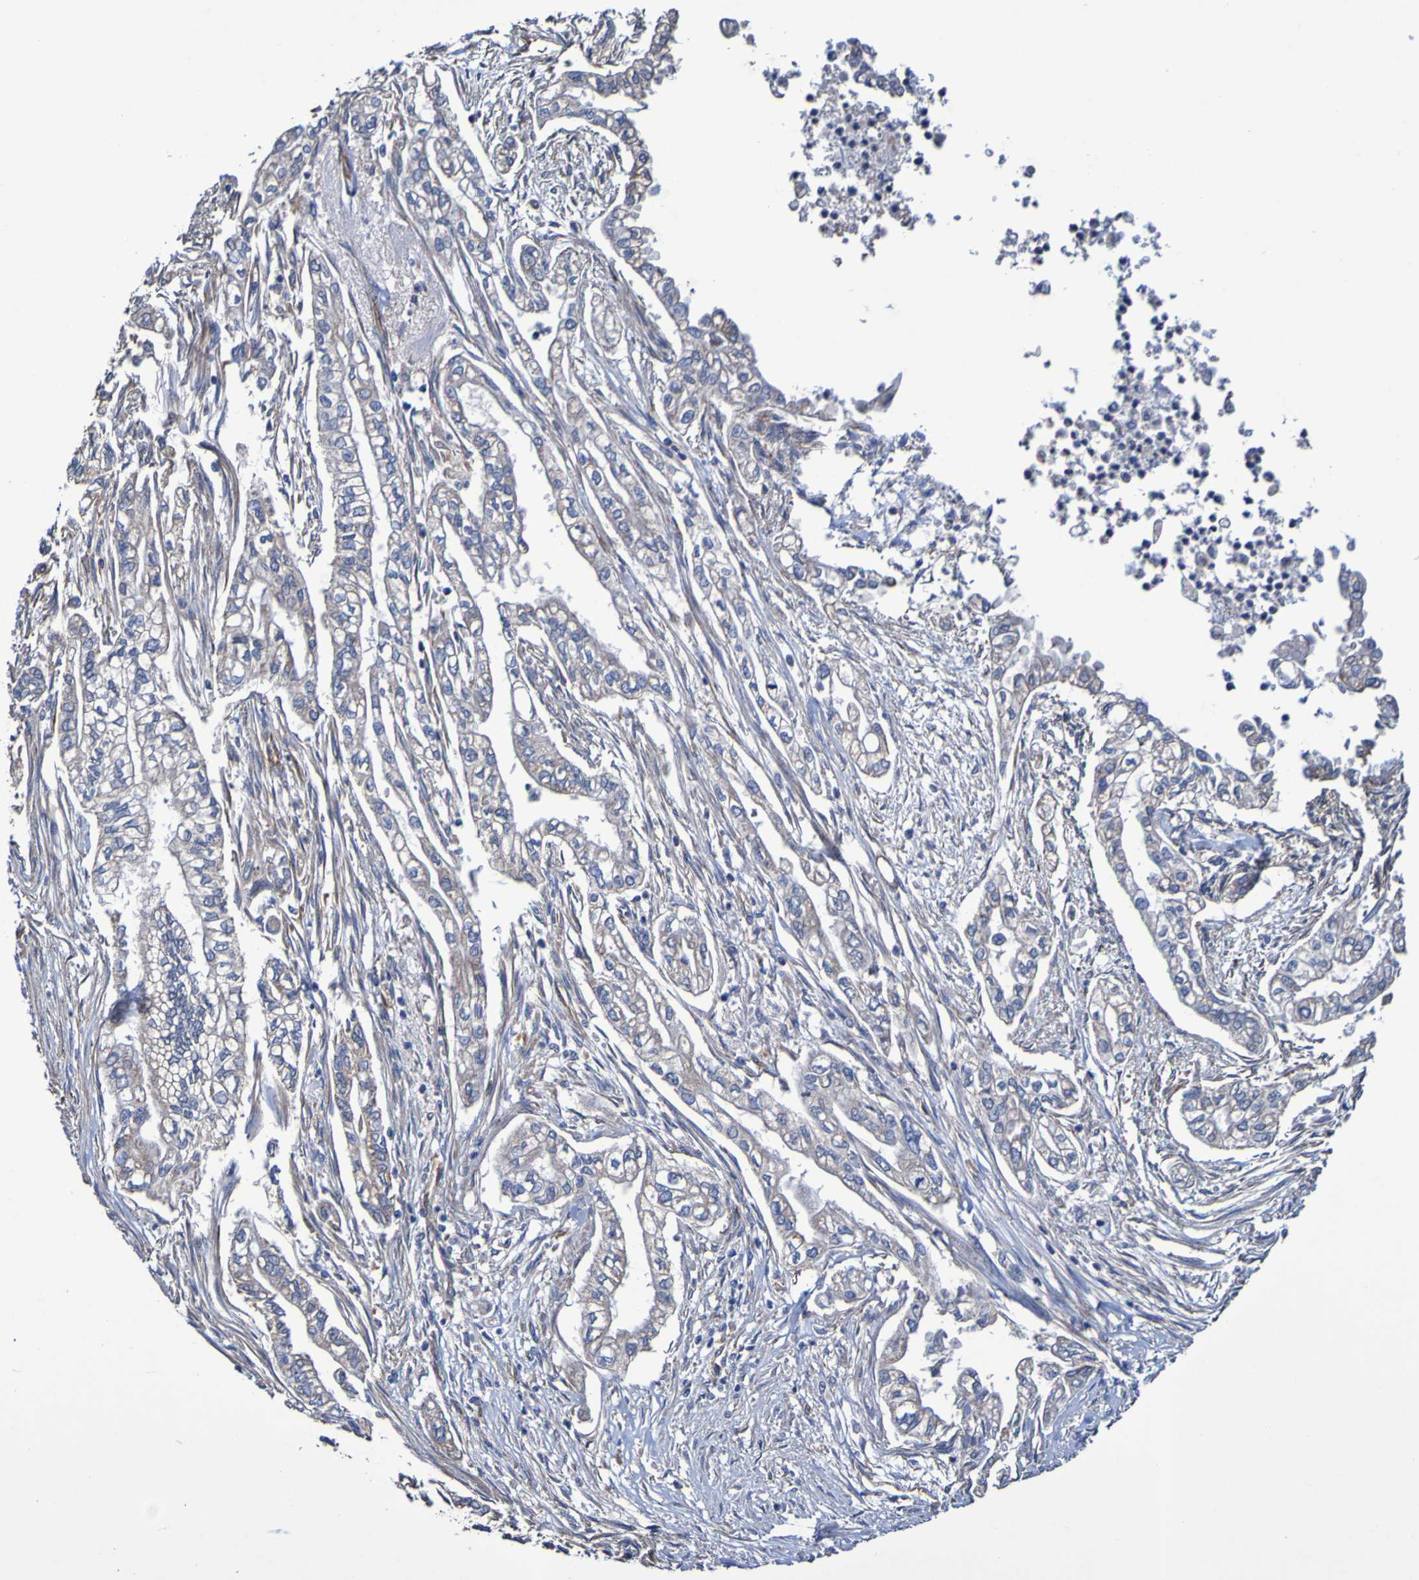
{"staining": {"intensity": "weak", "quantity": "<25%", "location": "cytoplasmic/membranous"}, "tissue": "pancreatic cancer", "cell_type": "Tumor cells", "image_type": "cancer", "snomed": [{"axis": "morphology", "description": "Normal tissue, NOS"}, {"axis": "topography", "description": "Pancreas"}], "caption": "Tumor cells show no significant protein staining in pancreatic cancer.", "gene": "ELMOD3", "patient": {"sex": "male", "age": 42}}